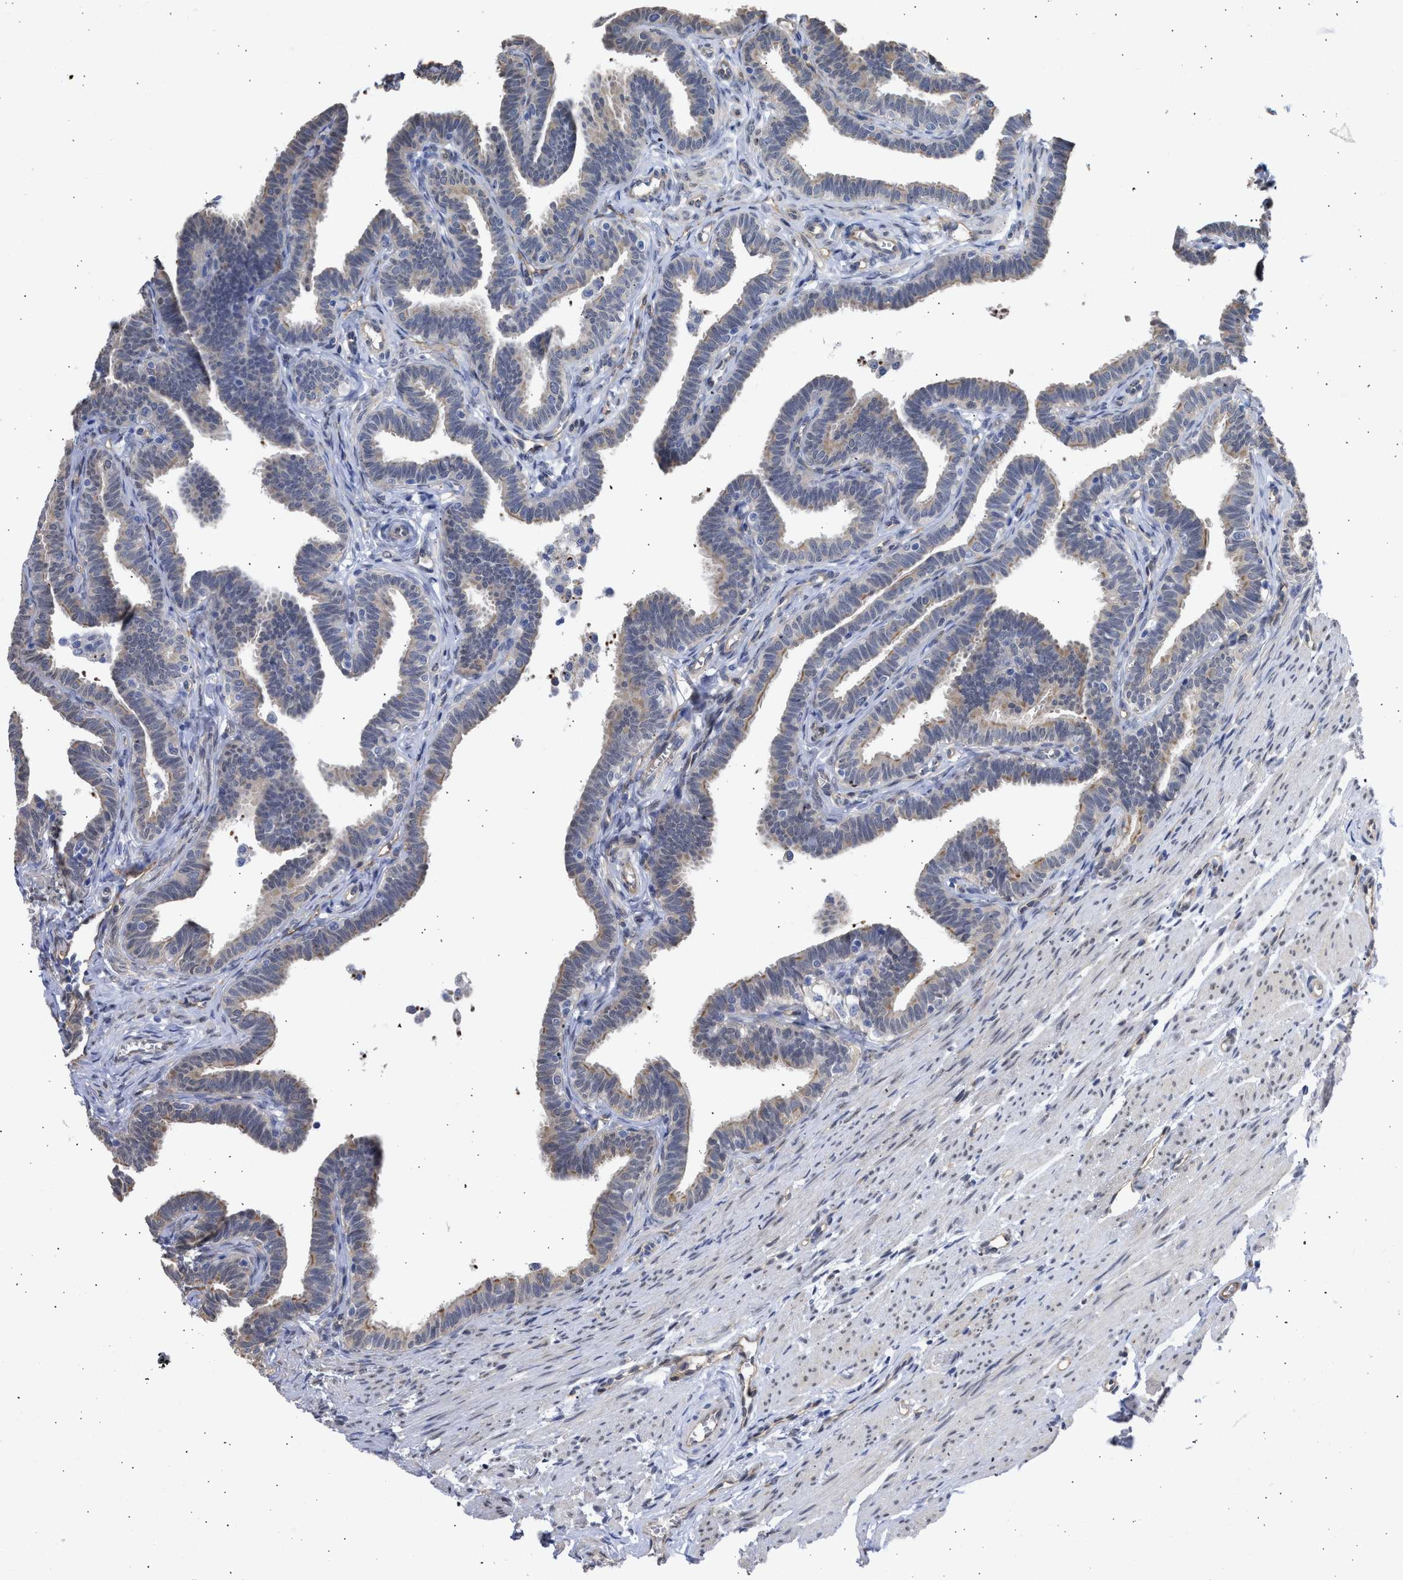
{"staining": {"intensity": "weak", "quantity": "25%-75%", "location": "cytoplasmic/membranous"}, "tissue": "fallopian tube", "cell_type": "Glandular cells", "image_type": "normal", "snomed": [{"axis": "morphology", "description": "Normal tissue, NOS"}, {"axis": "topography", "description": "Fallopian tube"}, {"axis": "topography", "description": "Ovary"}], "caption": "DAB immunohistochemical staining of benign fallopian tube shows weak cytoplasmic/membranous protein expression in approximately 25%-75% of glandular cells. (Stains: DAB in brown, nuclei in blue, Microscopy: brightfield microscopy at high magnification).", "gene": "THRA", "patient": {"sex": "female", "age": 23}}